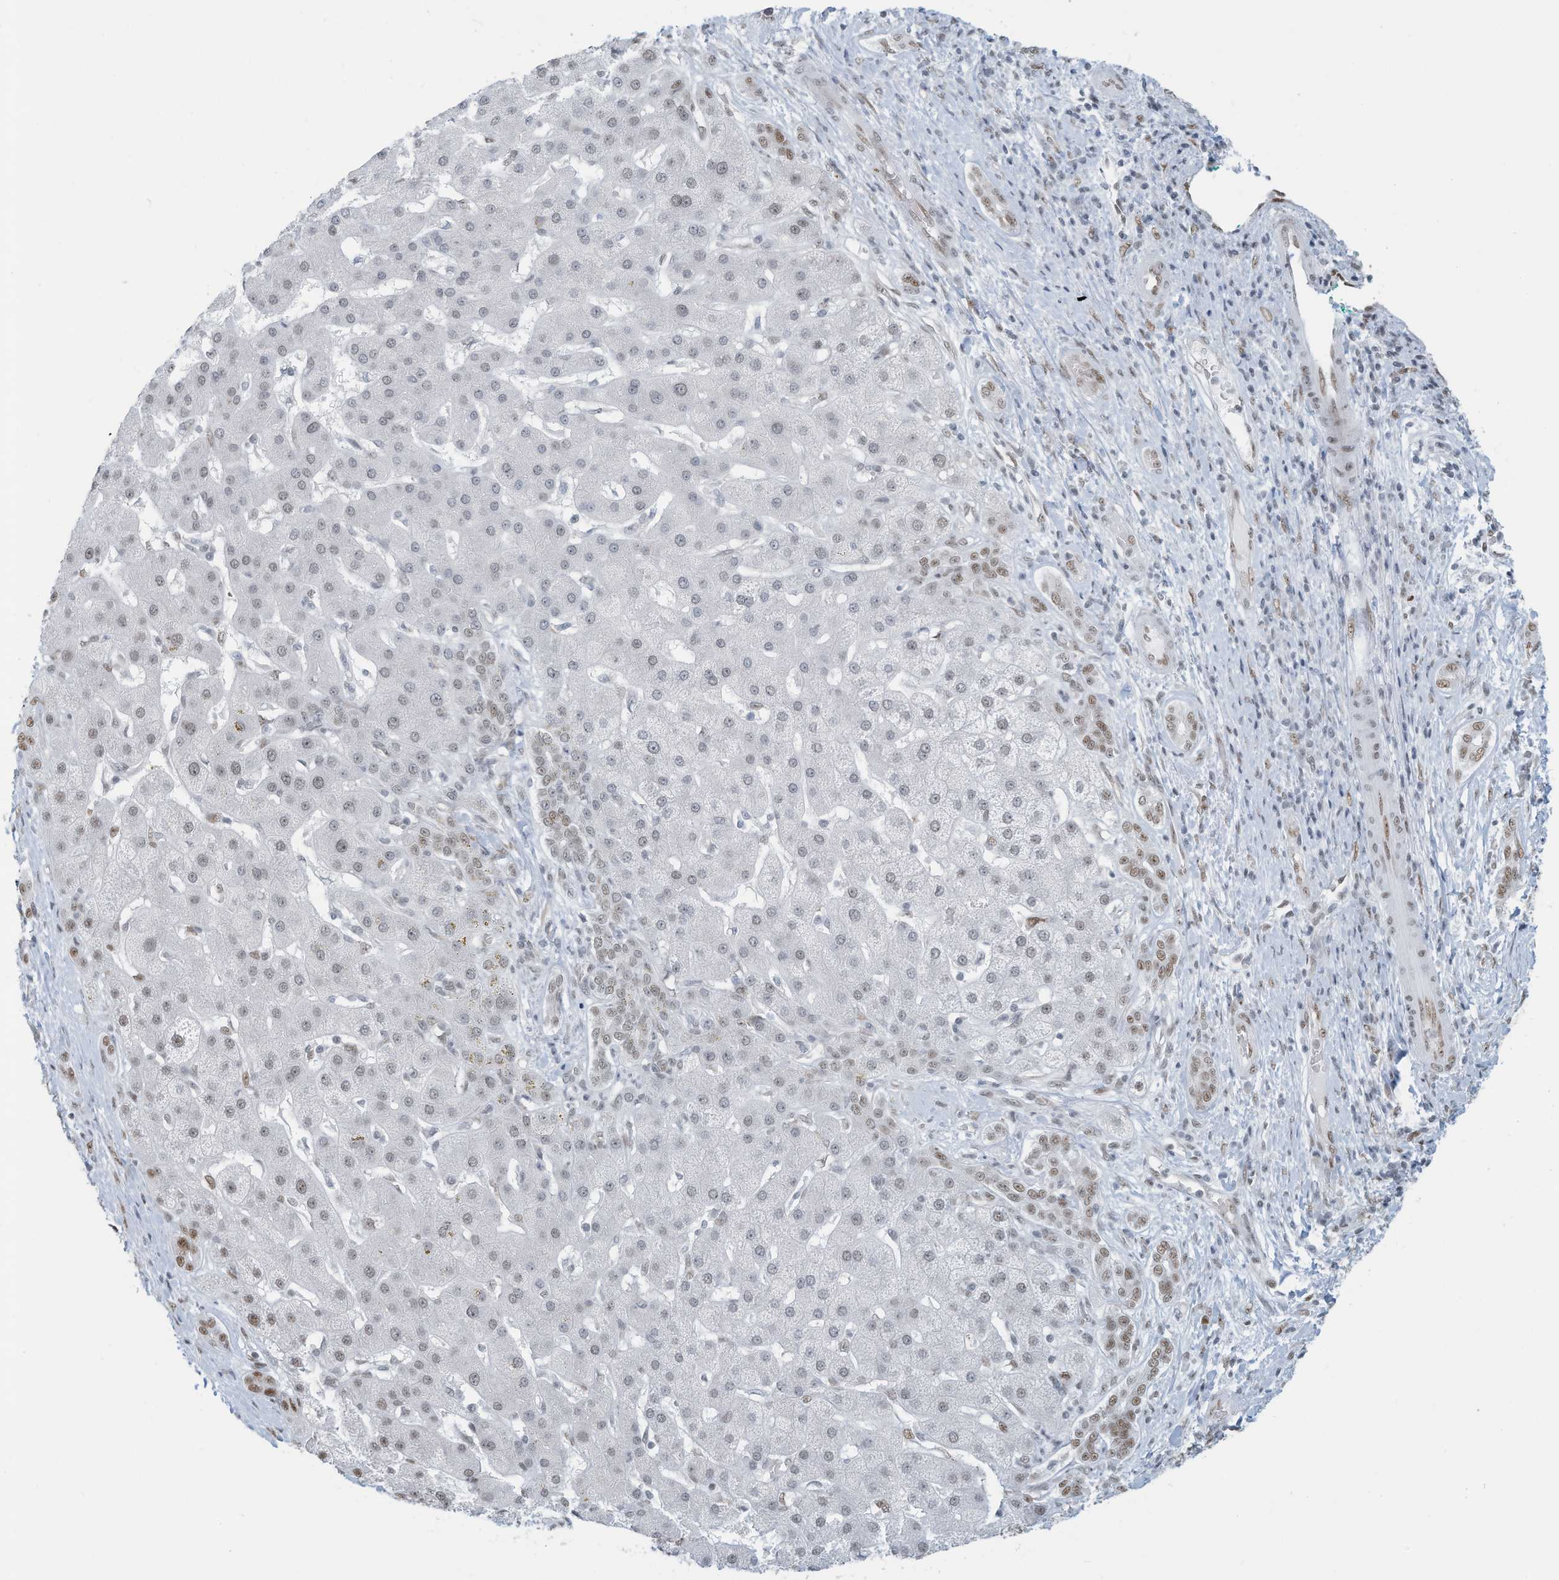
{"staining": {"intensity": "moderate", "quantity": "25%-75%", "location": "nuclear"}, "tissue": "liver cancer", "cell_type": "Tumor cells", "image_type": "cancer", "snomed": [{"axis": "morphology", "description": "Carcinoma, Hepatocellular, NOS"}, {"axis": "topography", "description": "Liver"}], "caption": "Protein expression analysis of human liver cancer (hepatocellular carcinoma) reveals moderate nuclear expression in about 25%-75% of tumor cells. (IHC, brightfield microscopy, high magnification).", "gene": "SARNP", "patient": {"sex": "male", "age": 65}}